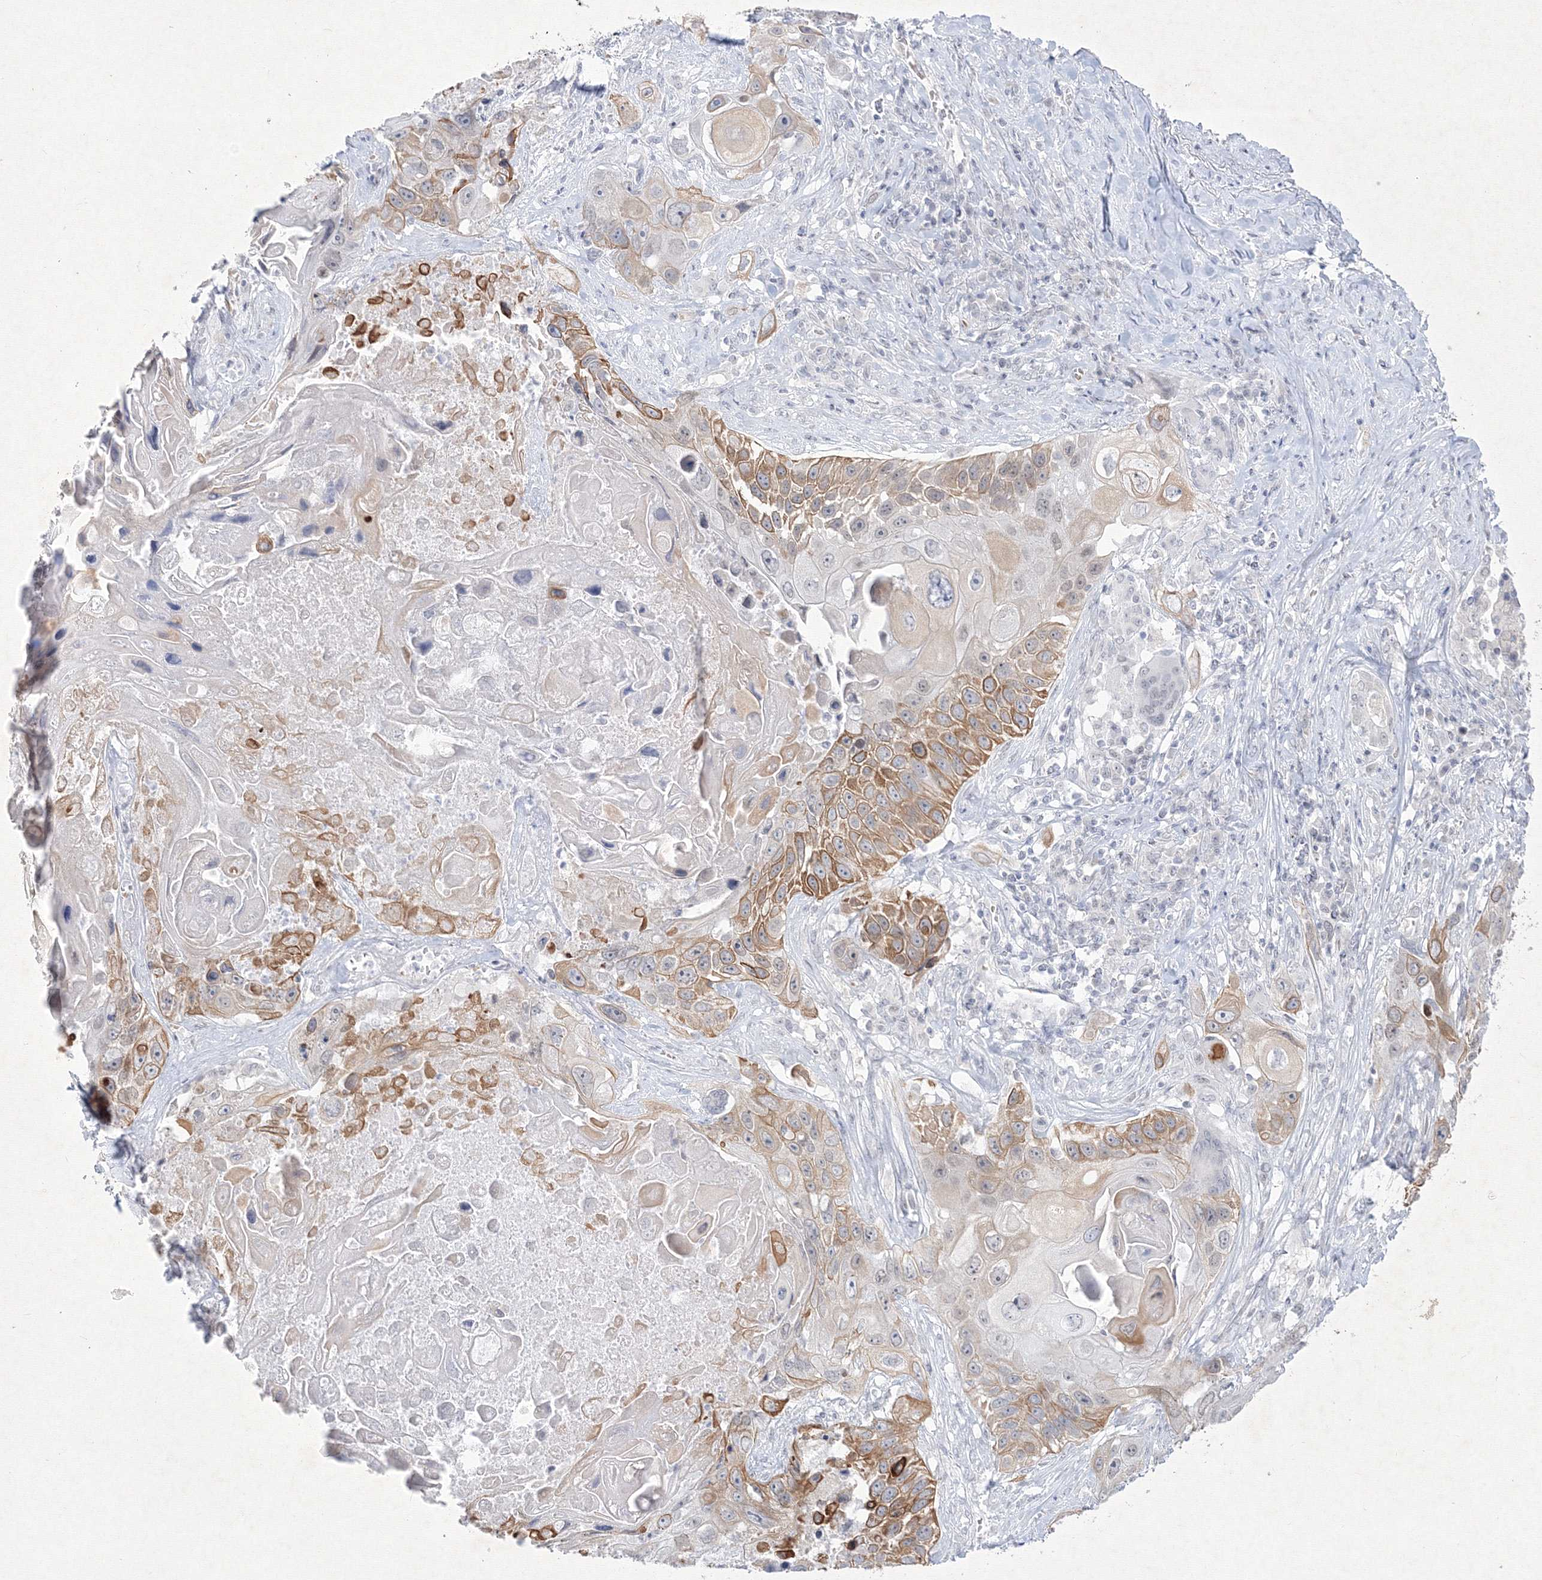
{"staining": {"intensity": "moderate", "quantity": "25%-75%", "location": "cytoplasmic/membranous"}, "tissue": "lung cancer", "cell_type": "Tumor cells", "image_type": "cancer", "snomed": [{"axis": "morphology", "description": "Squamous cell carcinoma, NOS"}, {"axis": "topography", "description": "Lung"}], "caption": "The micrograph reveals a brown stain indicating the presence of a protein in the cytoplasmic/membranous of tumor cells in lung cancer.", "gene": "NXPE3", "patient": {"sex": "male", "age": 61}}